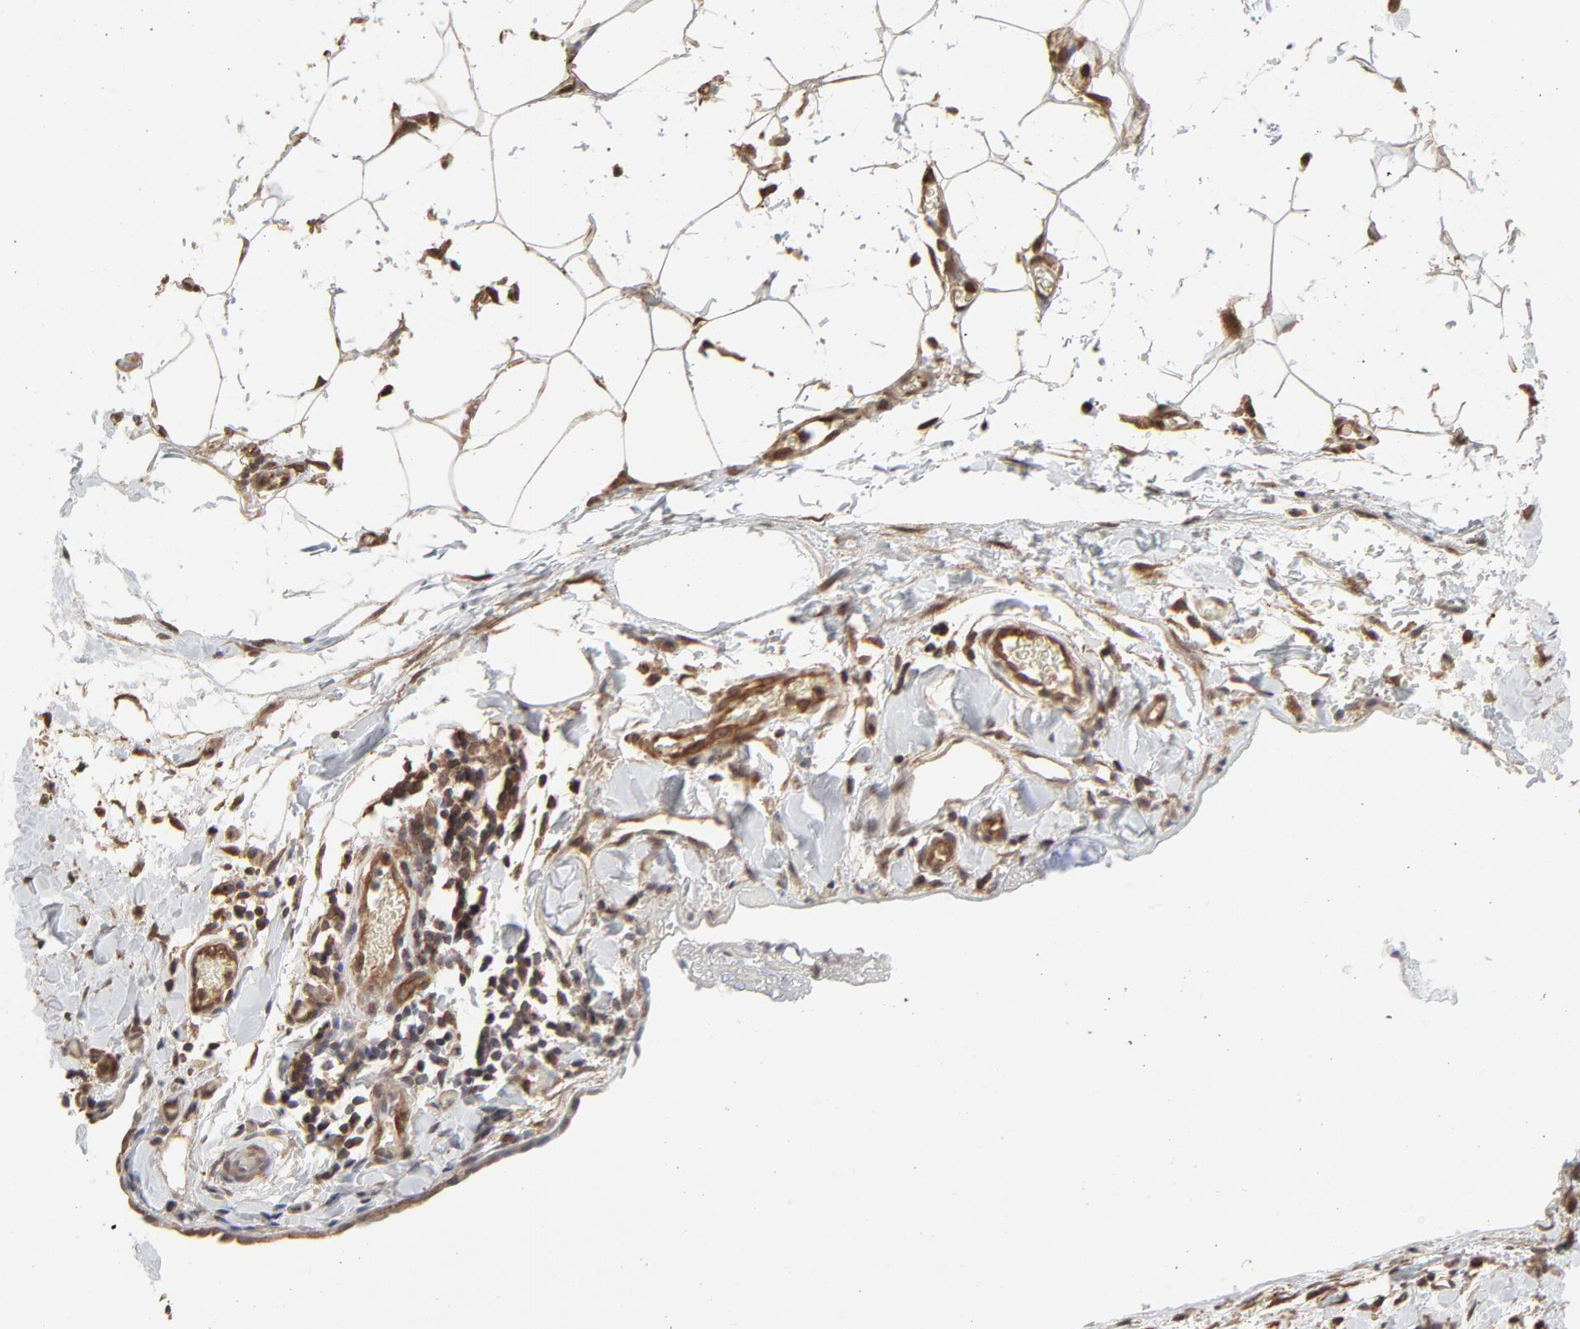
{"staining": {"intensity": "moderate", "quantity": ">75%", "location": "cytoplasmic/membranous"}, "tissue": "stomach cancer", "cell_type": "Tumor cells", "image_type": "cancer", "snomed": [{"axis": "morphology", "description": "Adenocarcinoma, NOS"}, {"axis": "topography", "description": "Stomach, upper"}], "caption": "IHC (DAB) staining of stomach cancer (adenocarcinoma) exhibits moderate cytoplasmic/membranous protein staining in approximately >75% of tumor cells. (brown staining indicates protein expression, while blue staining denotes nuclei).", "gene": "PPP2CA", "patient": {"sex": "male", "age": 47}}